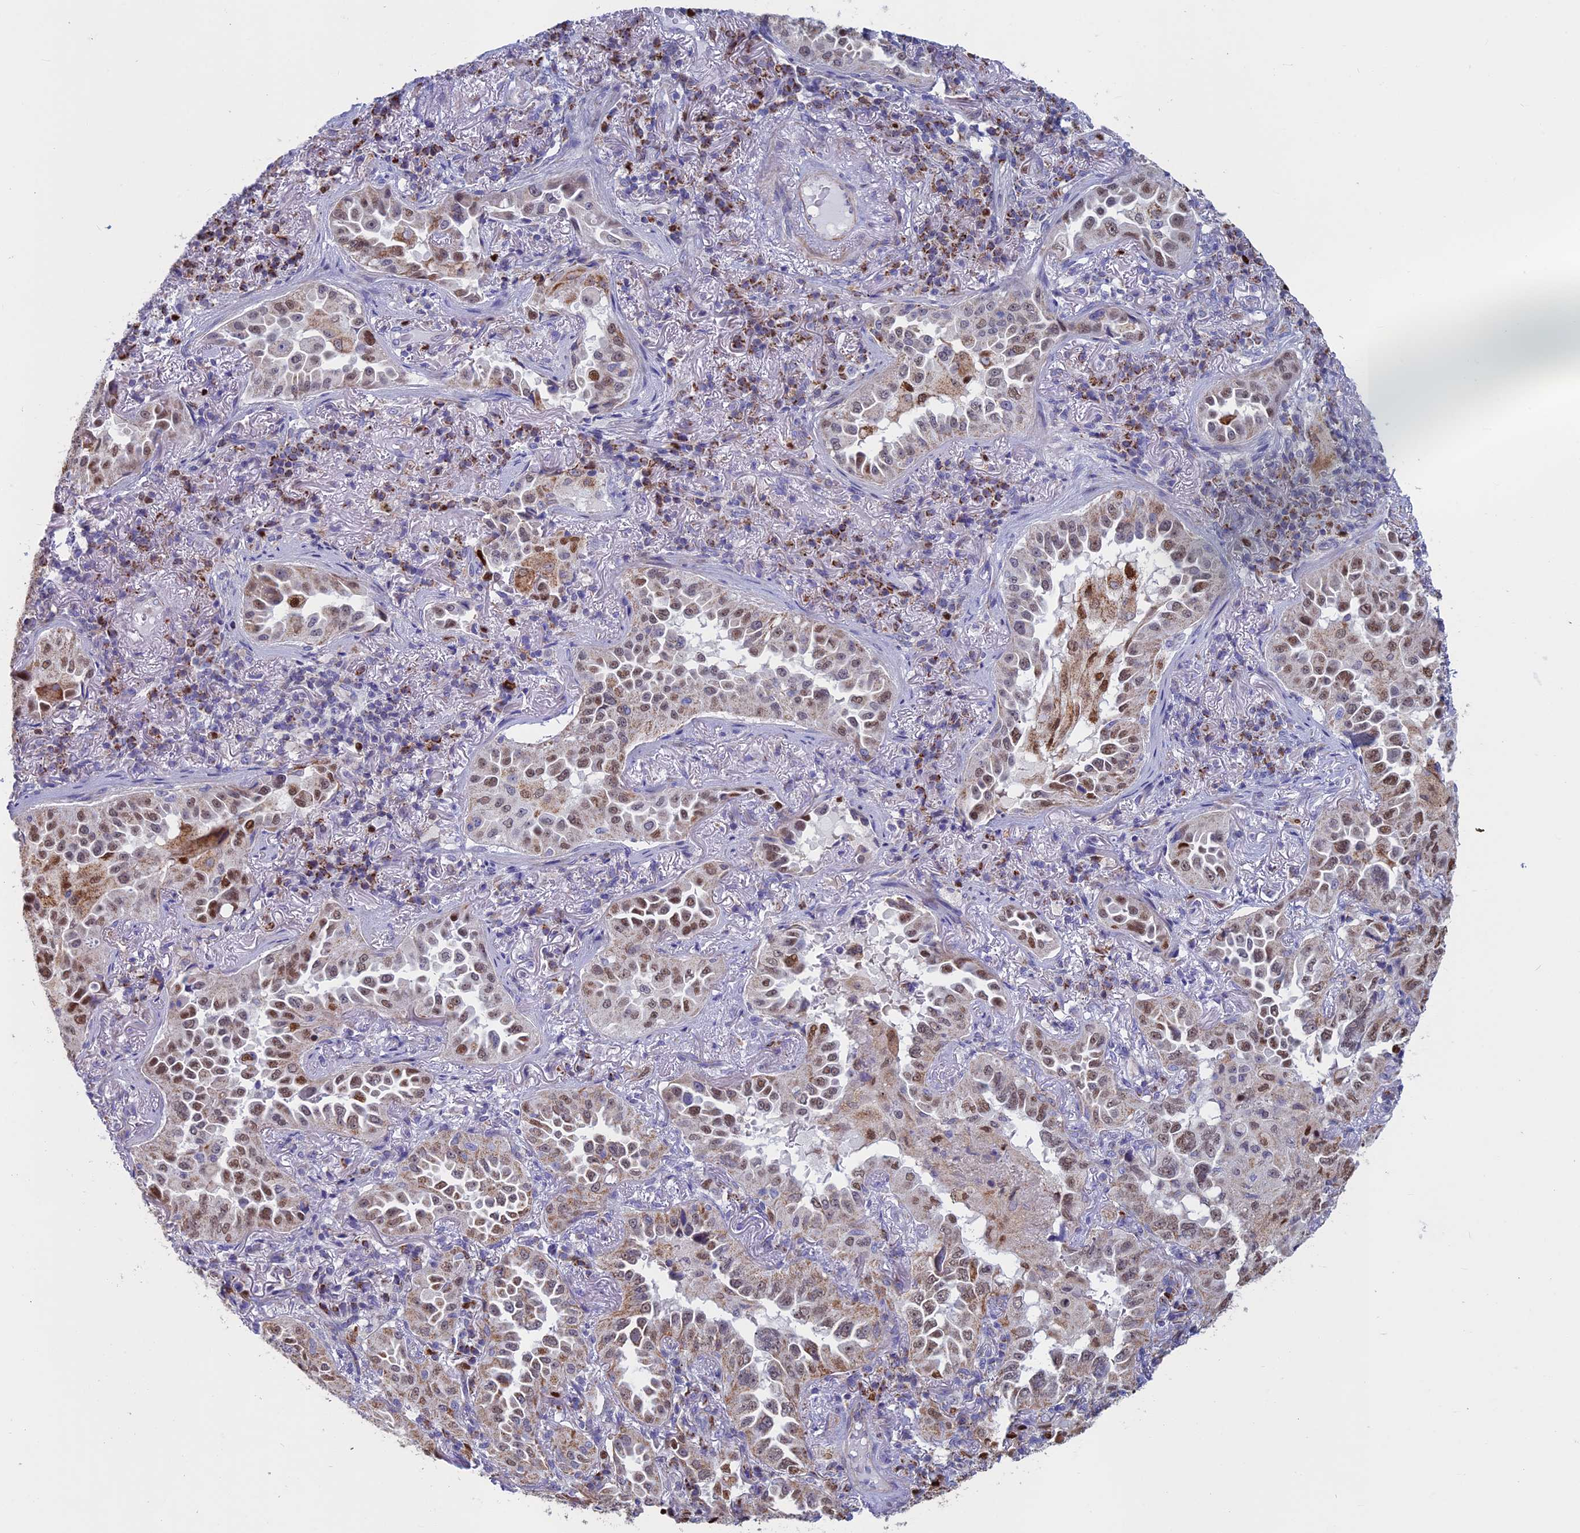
{"staining": {"intensity": "moderate", "quantity": ">75%", "location": "nuclear"}, "tissue": "lung cancer", "cell_type": "Tumor cells", "image_type": "cancer", "snomed": [{"axis": "morphology", "description": "Adenocarcinoma, NOS"}, {"axis": "topography", "description": "Lung"}], "caption": "Immunohistochemical staining of adenocarcinoma (lung) exhibits medium levels of moderate nuclear protein staining in approximately >75% of tumor cells.", "gene": "ACSS1", "patient": {"sex": "female", "age": 69}}